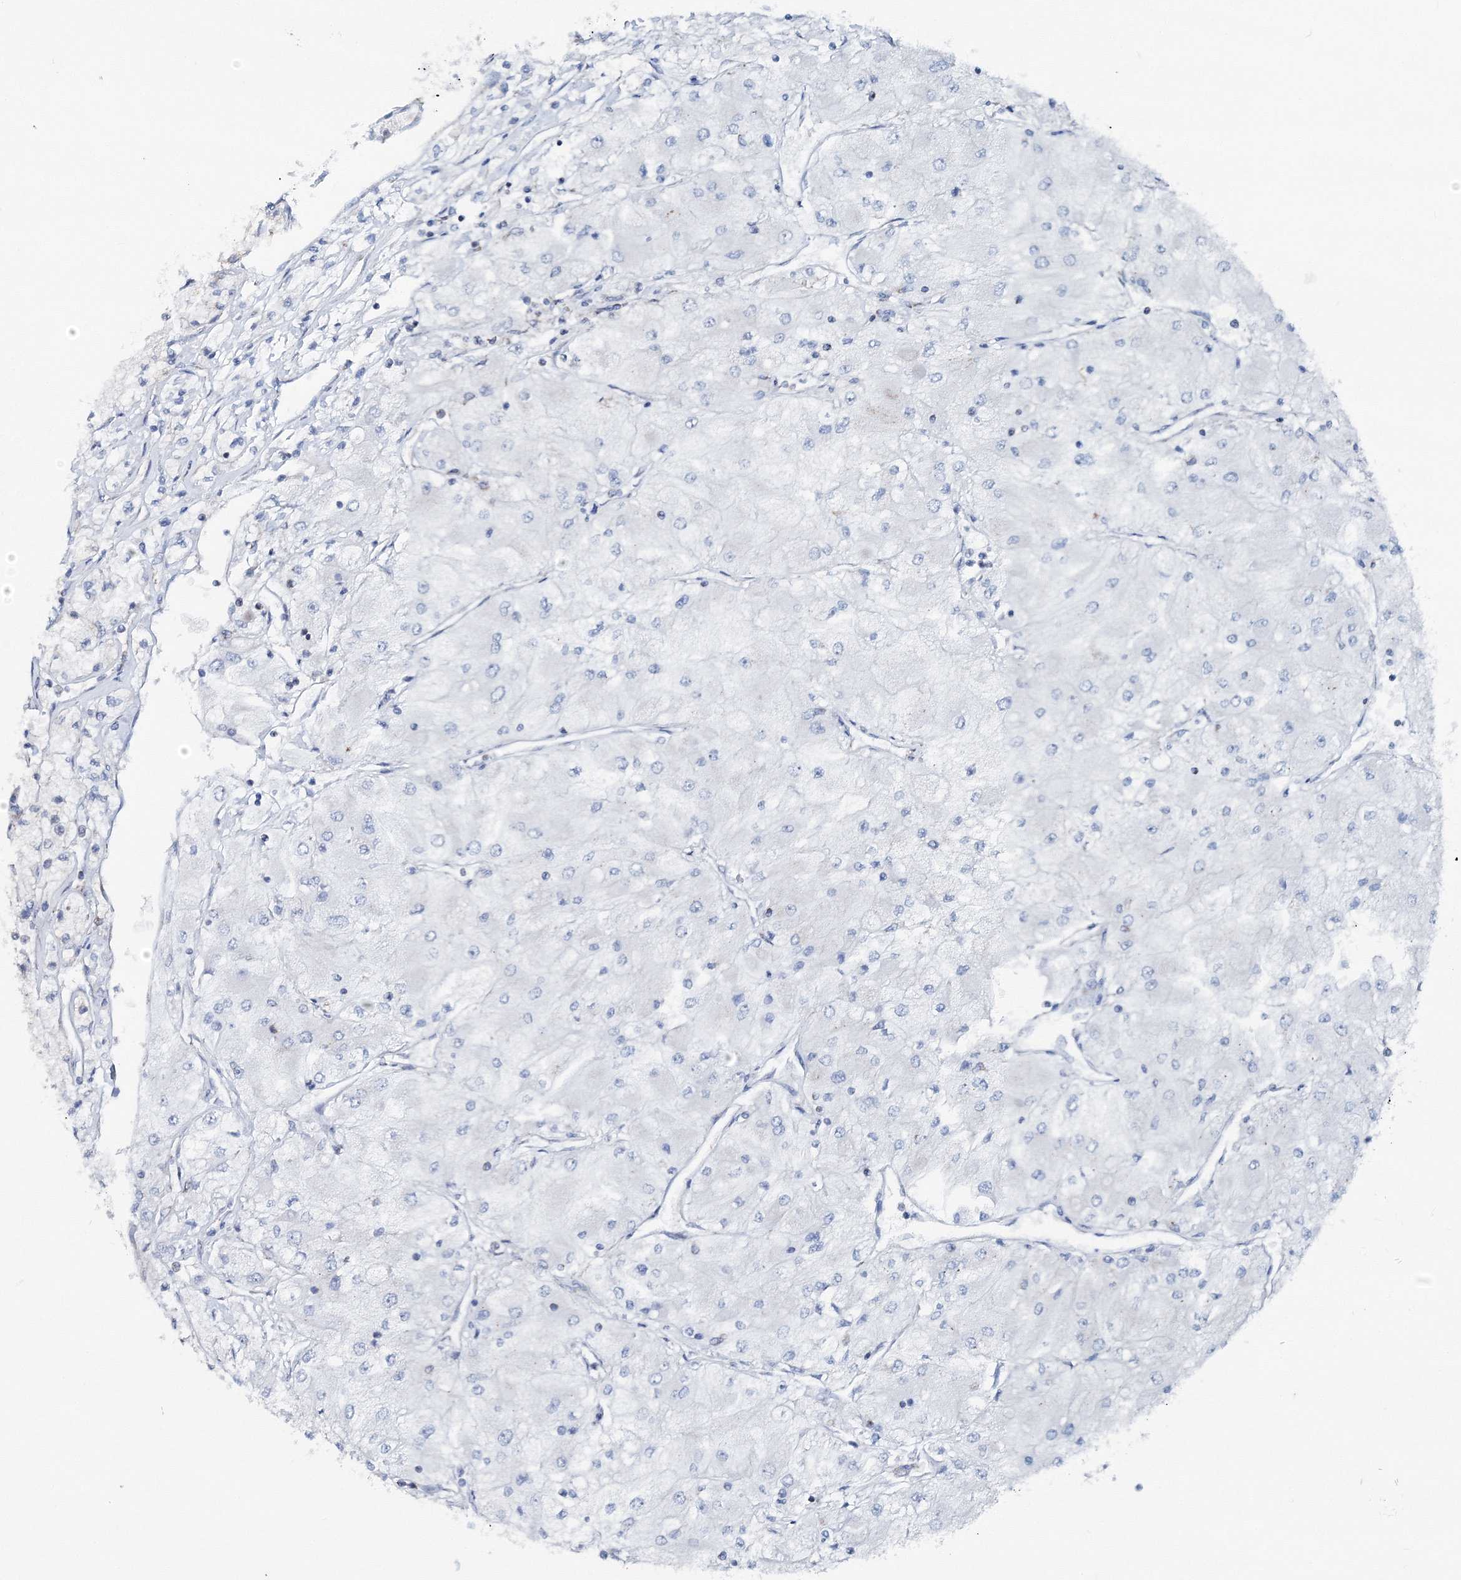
{"staining": {"intensity": "negative", "quantity": "none", "location": "none"}, "tissue": "renal cancer", "cell_type": "Tumor cells", "image_type": "cancer", "snomed": [{"axis": "morphology", "description": "Adenocarcinoma, NOS"}, {"axis": "topography", "description": "Kidney"}], "caption": "This is a micrograph of immunohistochemistry staining of renal cancer, which shows no expression in tumor cells. The staining was performed using DAB to visualize the protein expression in brown, while the nuclei were stained in blue with hematoxylin (Magnification: 20x).", "gene": "GABARAPL2", "patient": {"sex": "male", "age": 80}}